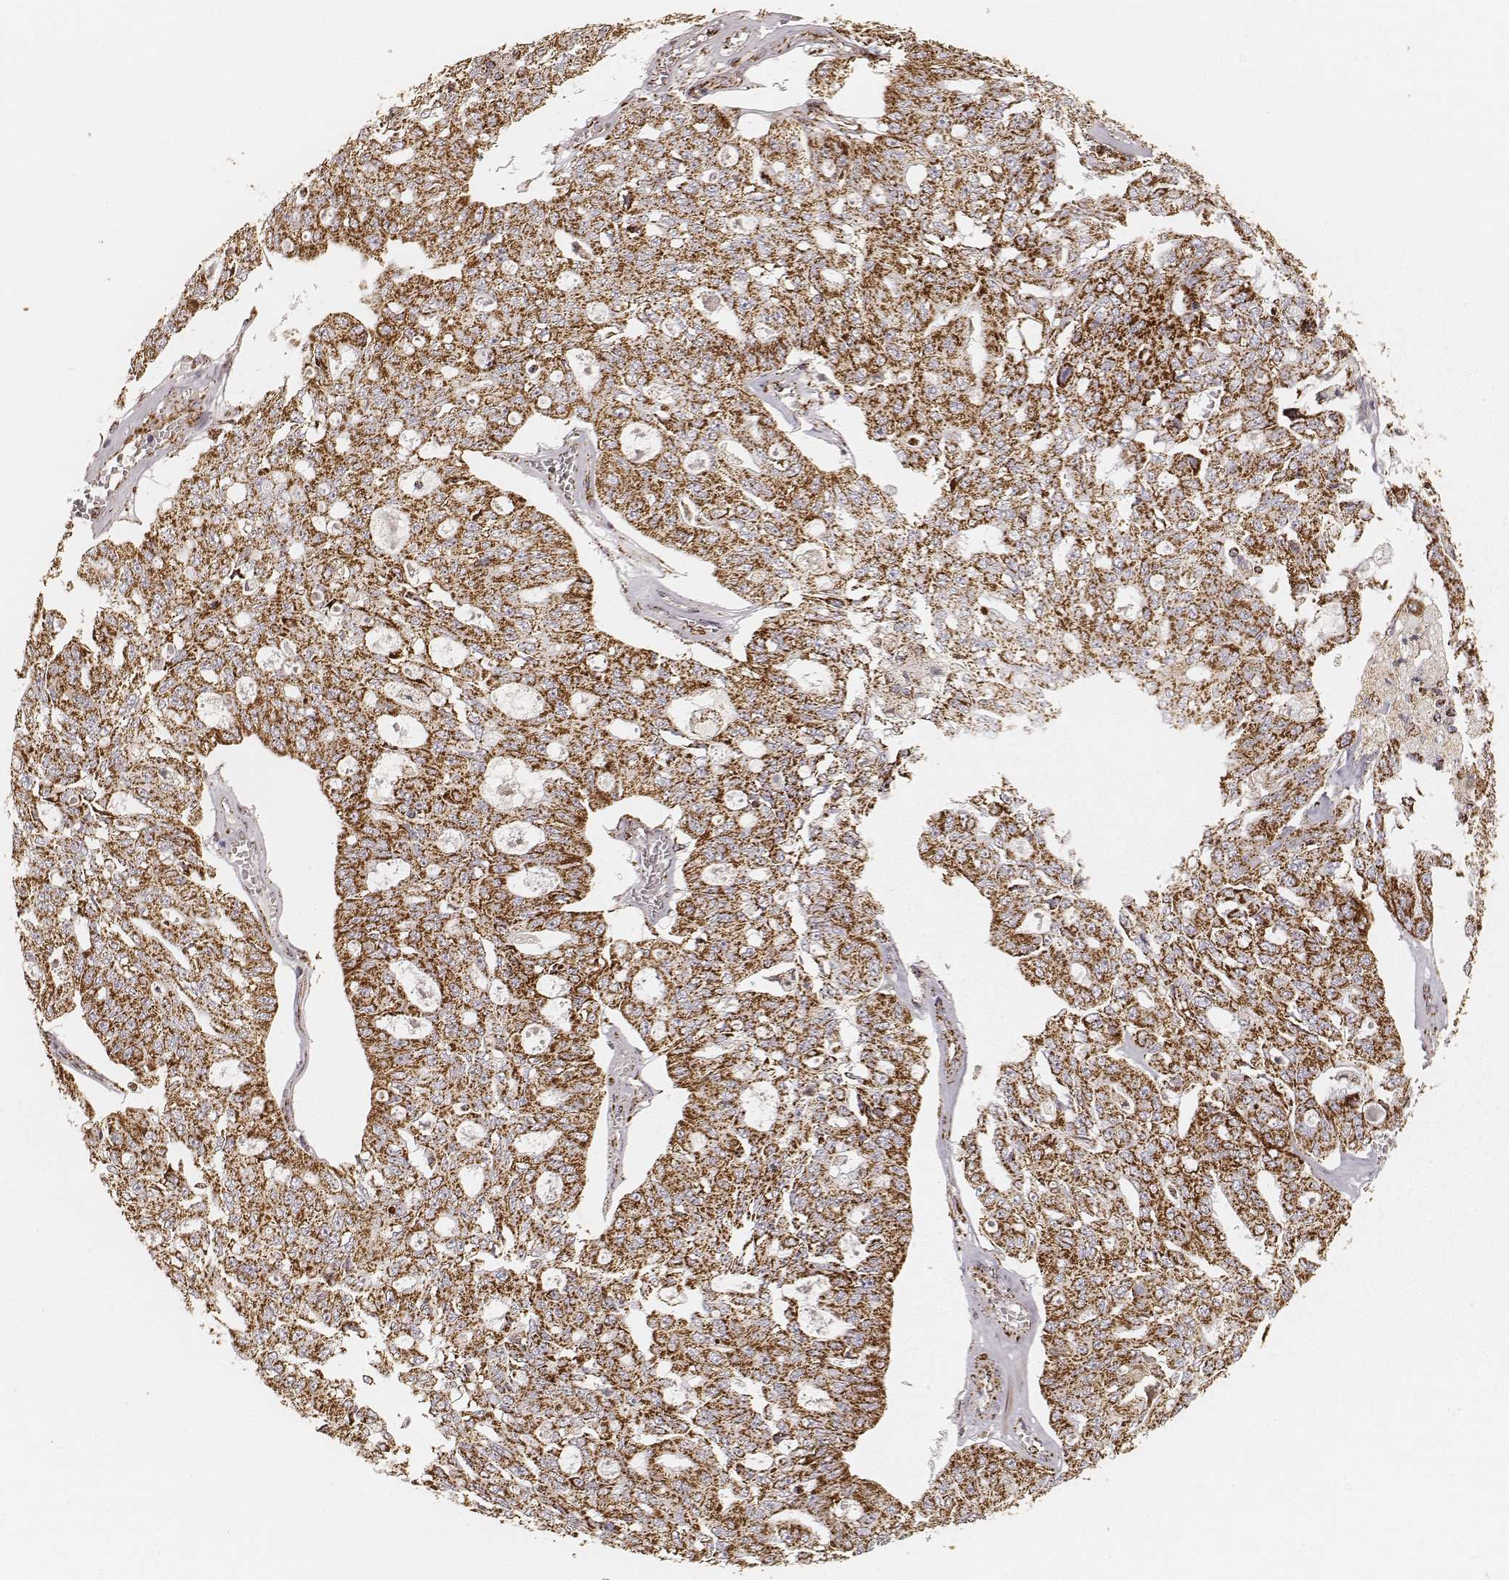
{"staining": {"intensity": "strong", "quantity": ">75%", "location": "cytoplasmic/membranous"}, "tissue": "ovarian cancer", "cell_type": "Tumor cells", "image_type": "cancer", "snomed": [{"axis": "morphology", "description": "Carcinoma, endometroid"}, {"axis": "topography", "description": "Ovary"}], "caption": "A high-resolution image shows immunohistochemistry (IHC) staining of ovarian cancer (endometroid carcinoma), which demonstrates strong cytoplasmic/membranous expression in about >75% of tumor cells.", "gene": "CS", "patient": {"sex": "female", "age": 65}}